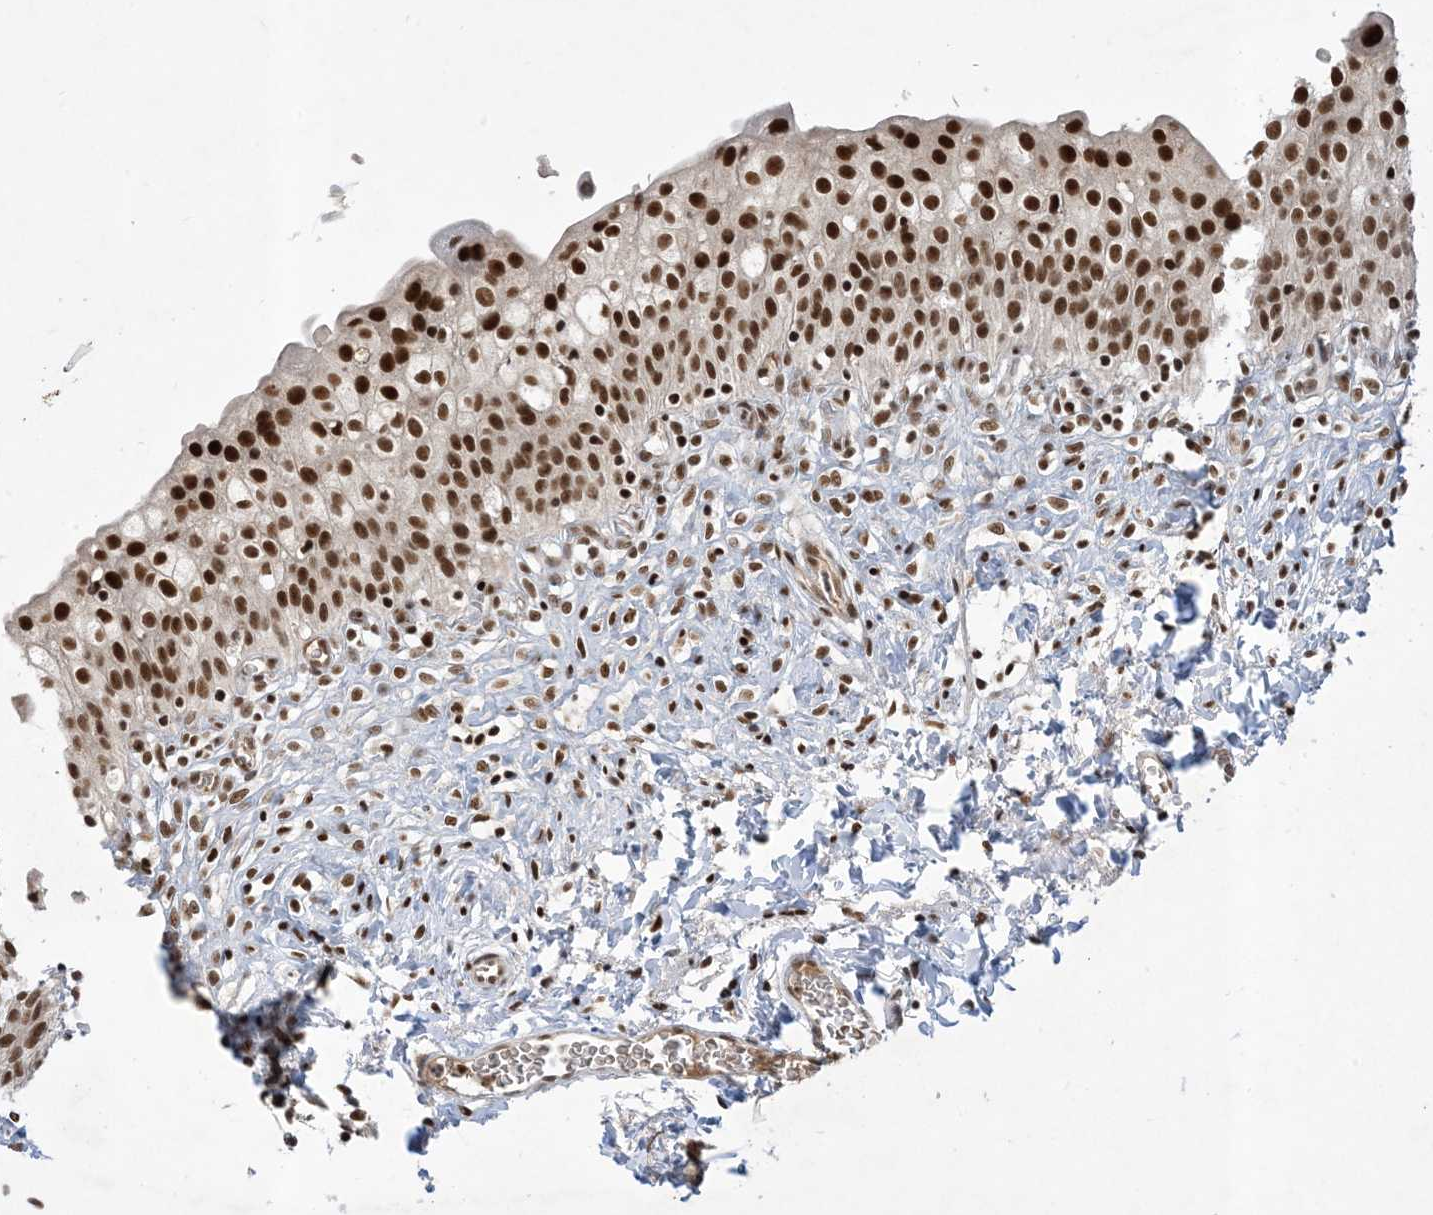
{"staining": {"intensity": "strong", "quantity": ">75%", "location": "nuclear"}, "tissue": "urinary bladder", "cell_type": "Urothelial cells", "image_type": "normal", "snomed": [{"axis": "morphology", "description": "Normal tissue, NOS"}, {"axis": "topography", "description": "Urinary bladder"}], "caption": "This micrograph exhibits immunohistochemistry staining of unremarkable human urinary bladder, with high strong nuclear expression in approximately >75% of urothelial cells.", "gene": "PPIL2", "patient": {"sex": "male", "age": 55}}